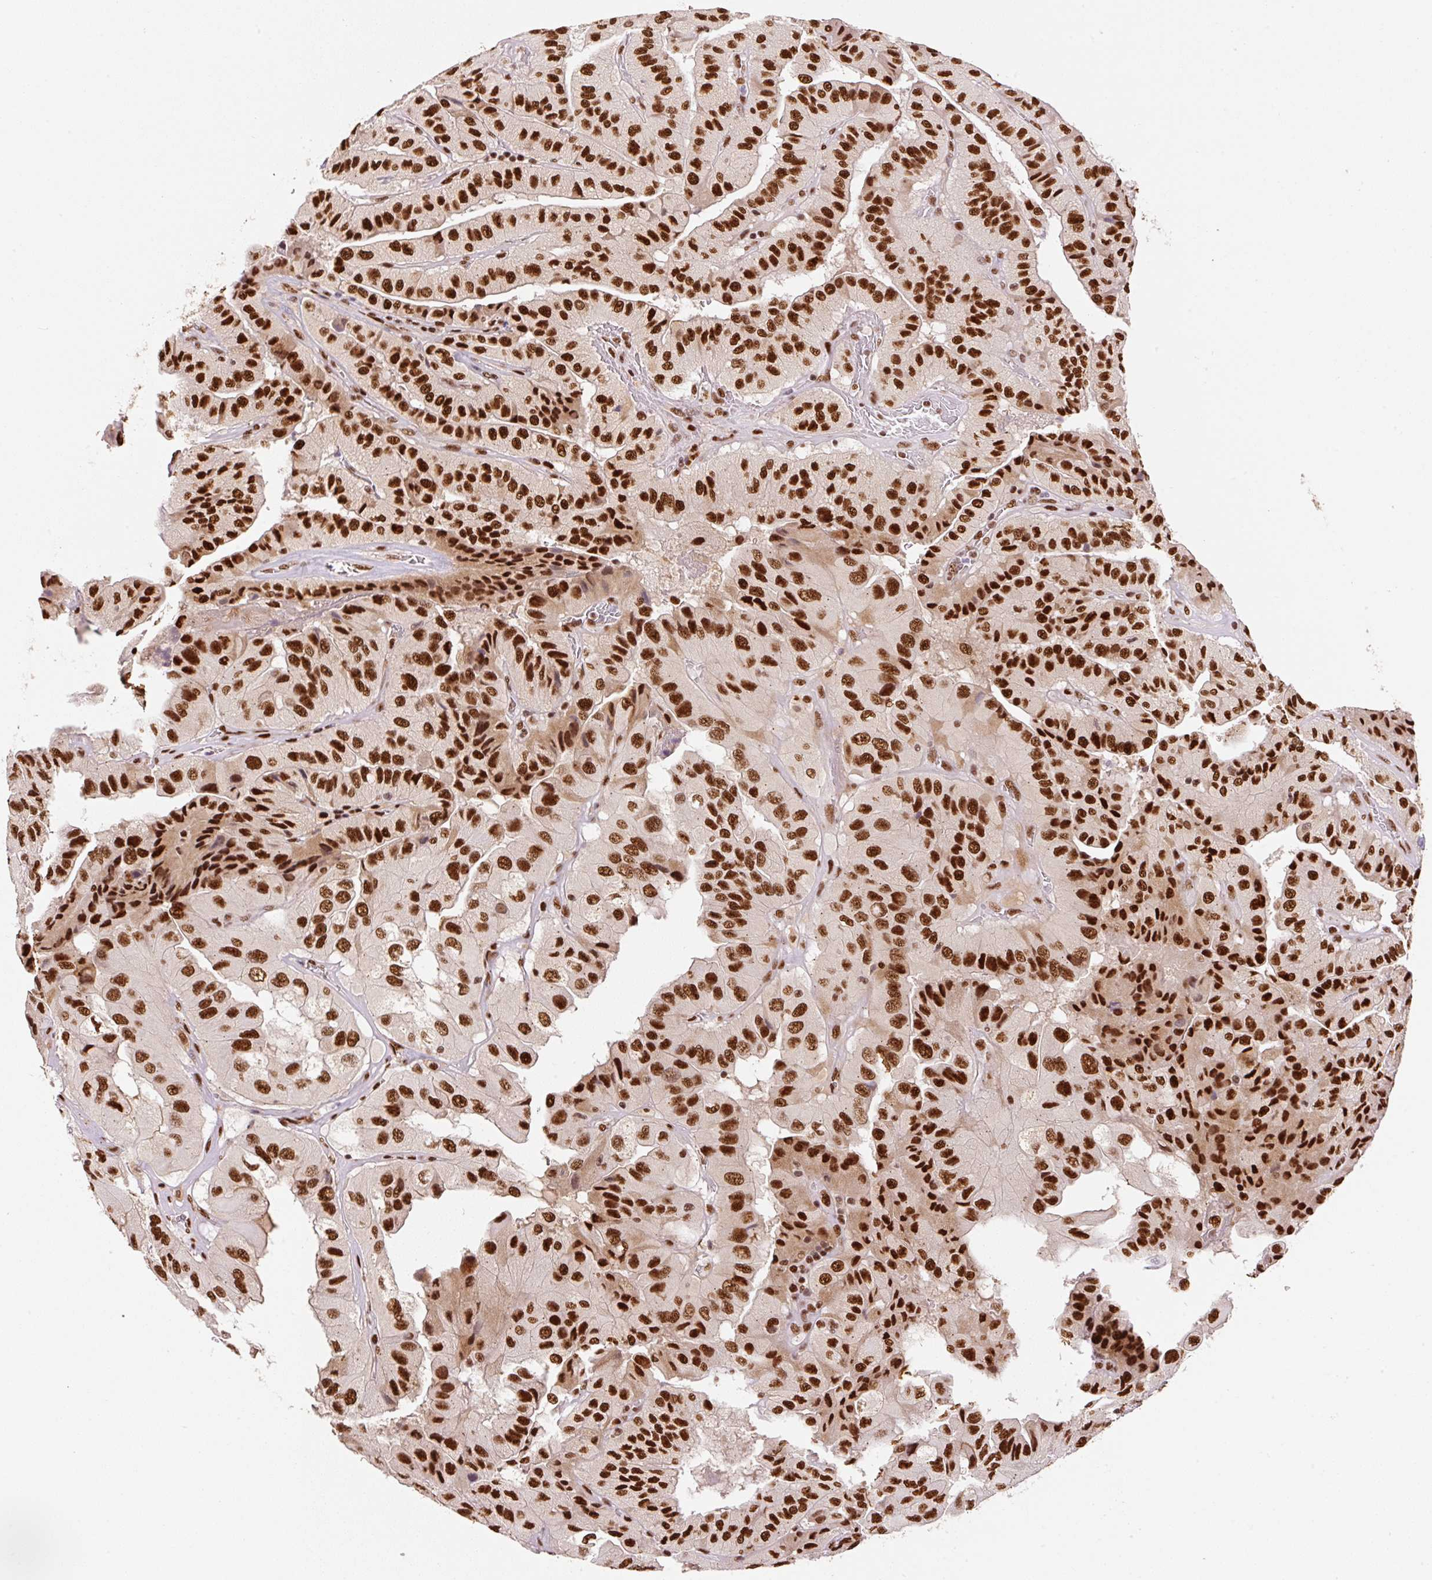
{"staining": {"intensity": "strong", "quantity": ">75%", "location": "nuclear"}, "tissue": "thyroid cancer", "cell_type": "Tumor cells", "image_type": "cancer", "snomed": [{"axis": "morphology", "description": "Normal tissue, NOS"}, {"axis": "morphology", "description": "Papillary adenocarcinoma, NOS"}, {"axis": "topography", "description": "Thyroid gland"}], "caption": "This micrograph demonstrates thyroid cancer stained with IHC to label a protein in brown. The nuclear of tumor cells show strong positivity for the protein. Nuclei are counter-stained blue.", "gene": "GPR139", "patient": {"sex": "female", "age": 59}}